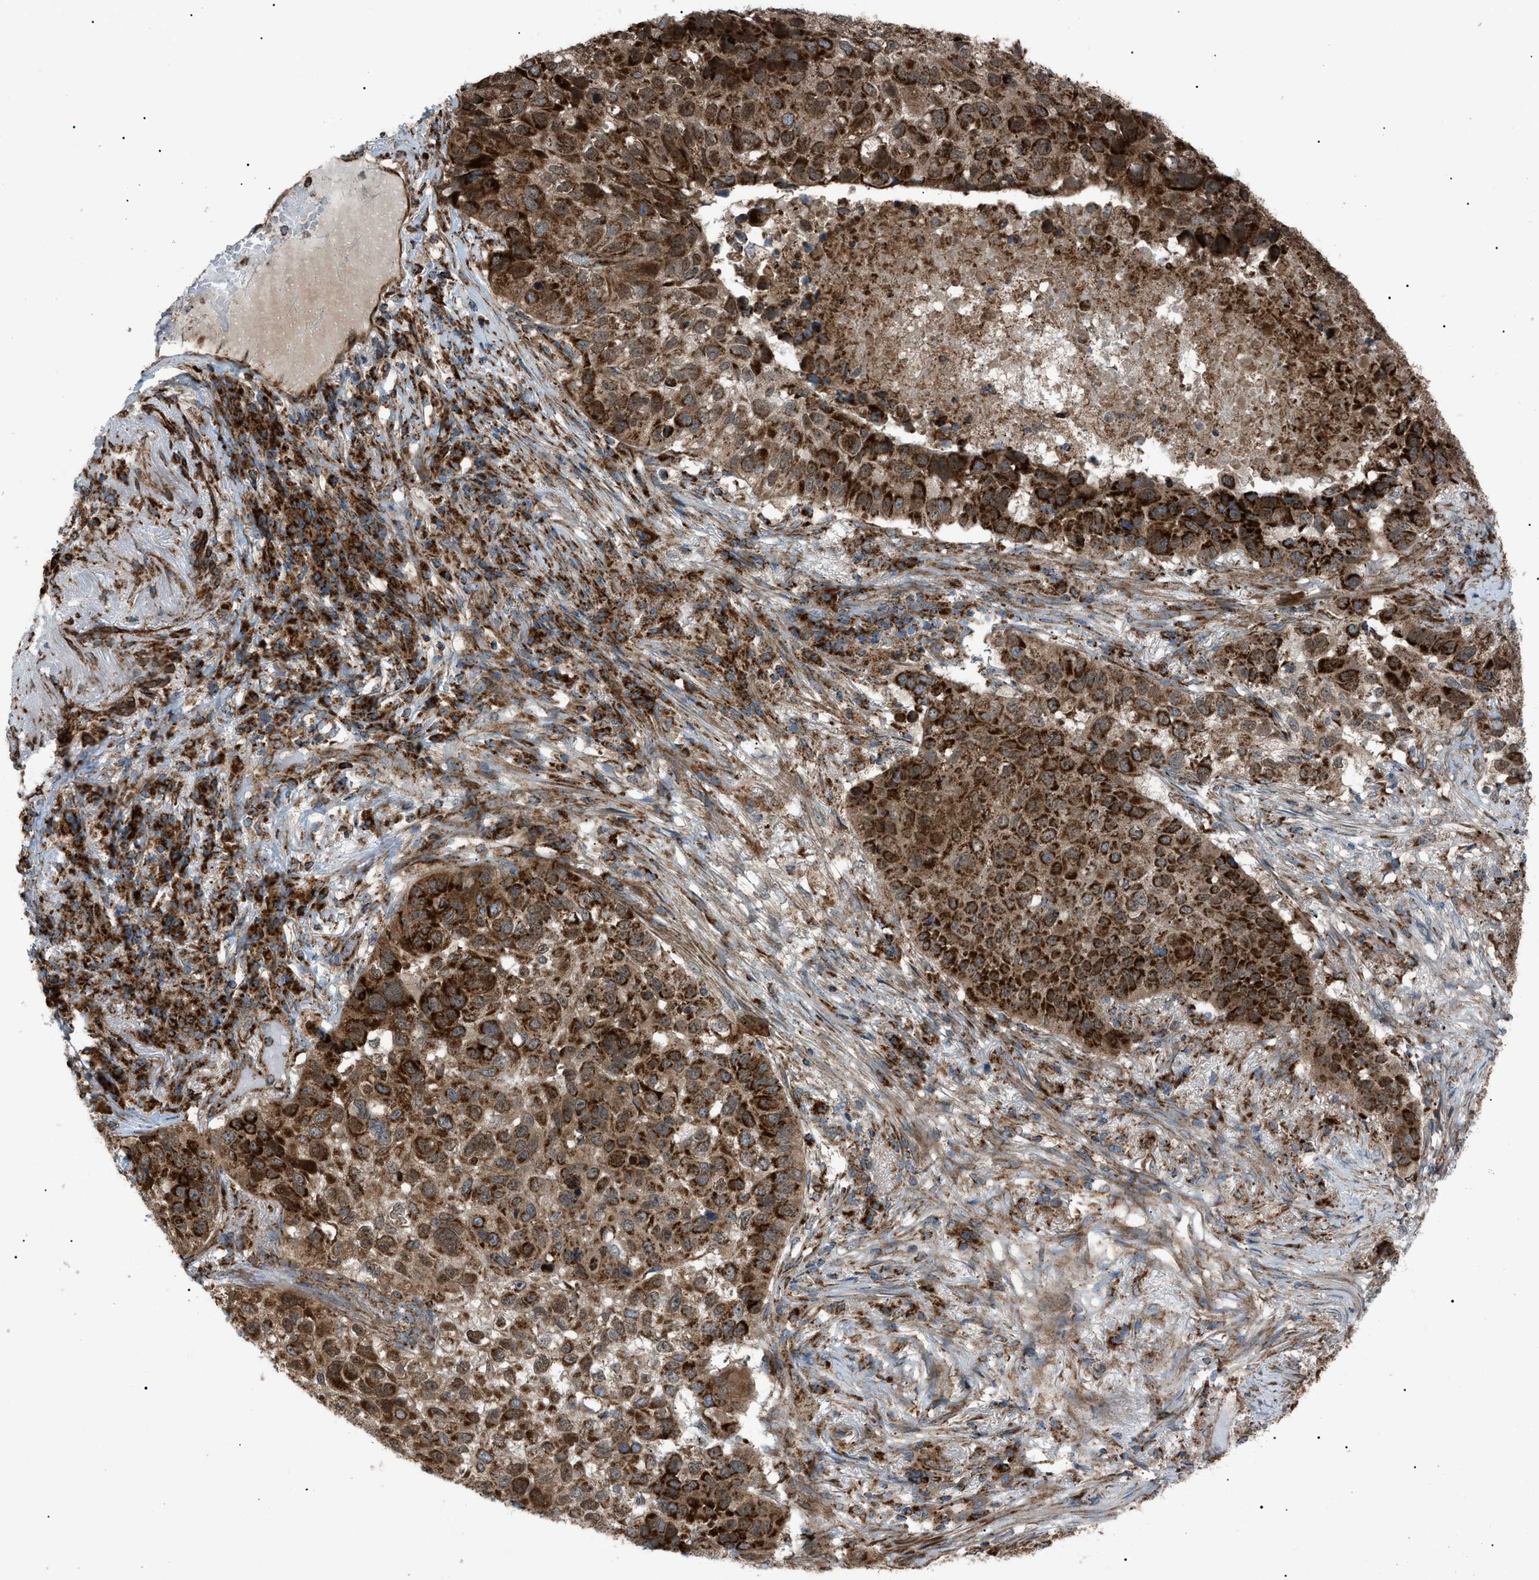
{"staining": {"intensity": "strong", "quantity": ">75%", "location": "cytoplasmic/membranous"}, "tissue": "lung cancer", "cell_type": "Tumor cells", "image_type": "cancer", "snomed": [{"axis": "morphology", "description": "Squamous cell carcinoma, NOS"}, {"axis": "topography", "description": "Lung"}], "caption": "Immunohistochemistry micrograph of human squamous cell carcinoma (lung) stained for a protein (brown), which exhibits high levels of strong cytoplasmic/membranous staining in about >75% of tumor cells.", "gene": "C1GALT1C1", "patient": {"sex": "male", "age": 57}}